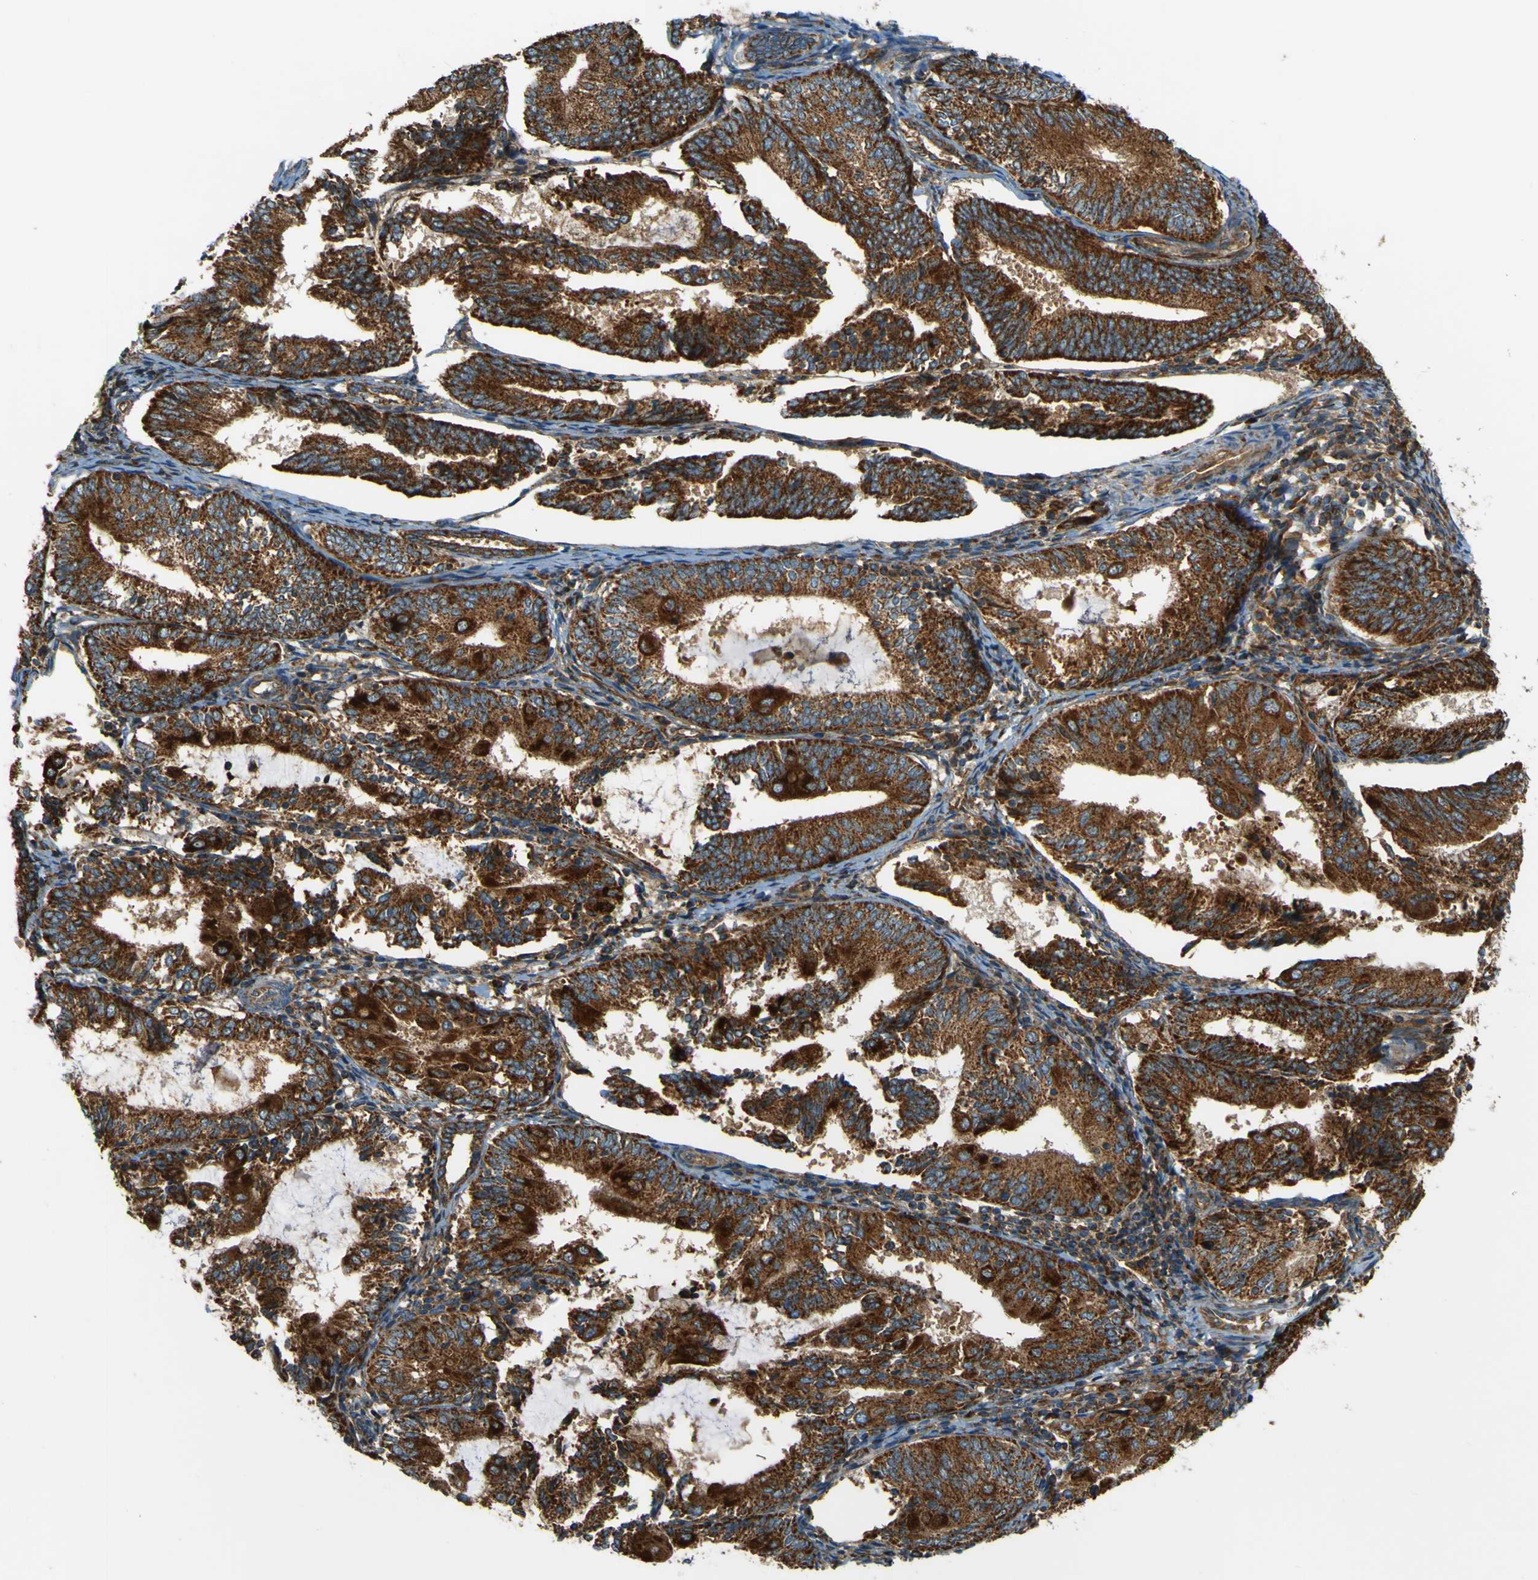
{"staining": {"intensity": "strong", "quantity": ">75%", "location": "cytoplasmic/membranous"}, "tissue": "endometrial cancer", "cell_type": "Tumor cells", "image_type": "cancer", "snomed": [{"axis": "morphology", "description": "Adenocarcinoma, NOS"}, {"axis": "topography", "description": "Endometrium"}], "caption": "Endometrial cancer tissue shows strong cytoplasmic/membranous expression in about >75% of tumor cells, visualized by immunohistochemistry. The staining was performed using DAB (3,3'-diaminobenzidine) to visualize the protein expression in brown, while the nuclei were stained in blue with hematoxylin (Magnification: 20x).", "gene": "DNAJC5", "patient": {"sex": "female", "age": 81}}